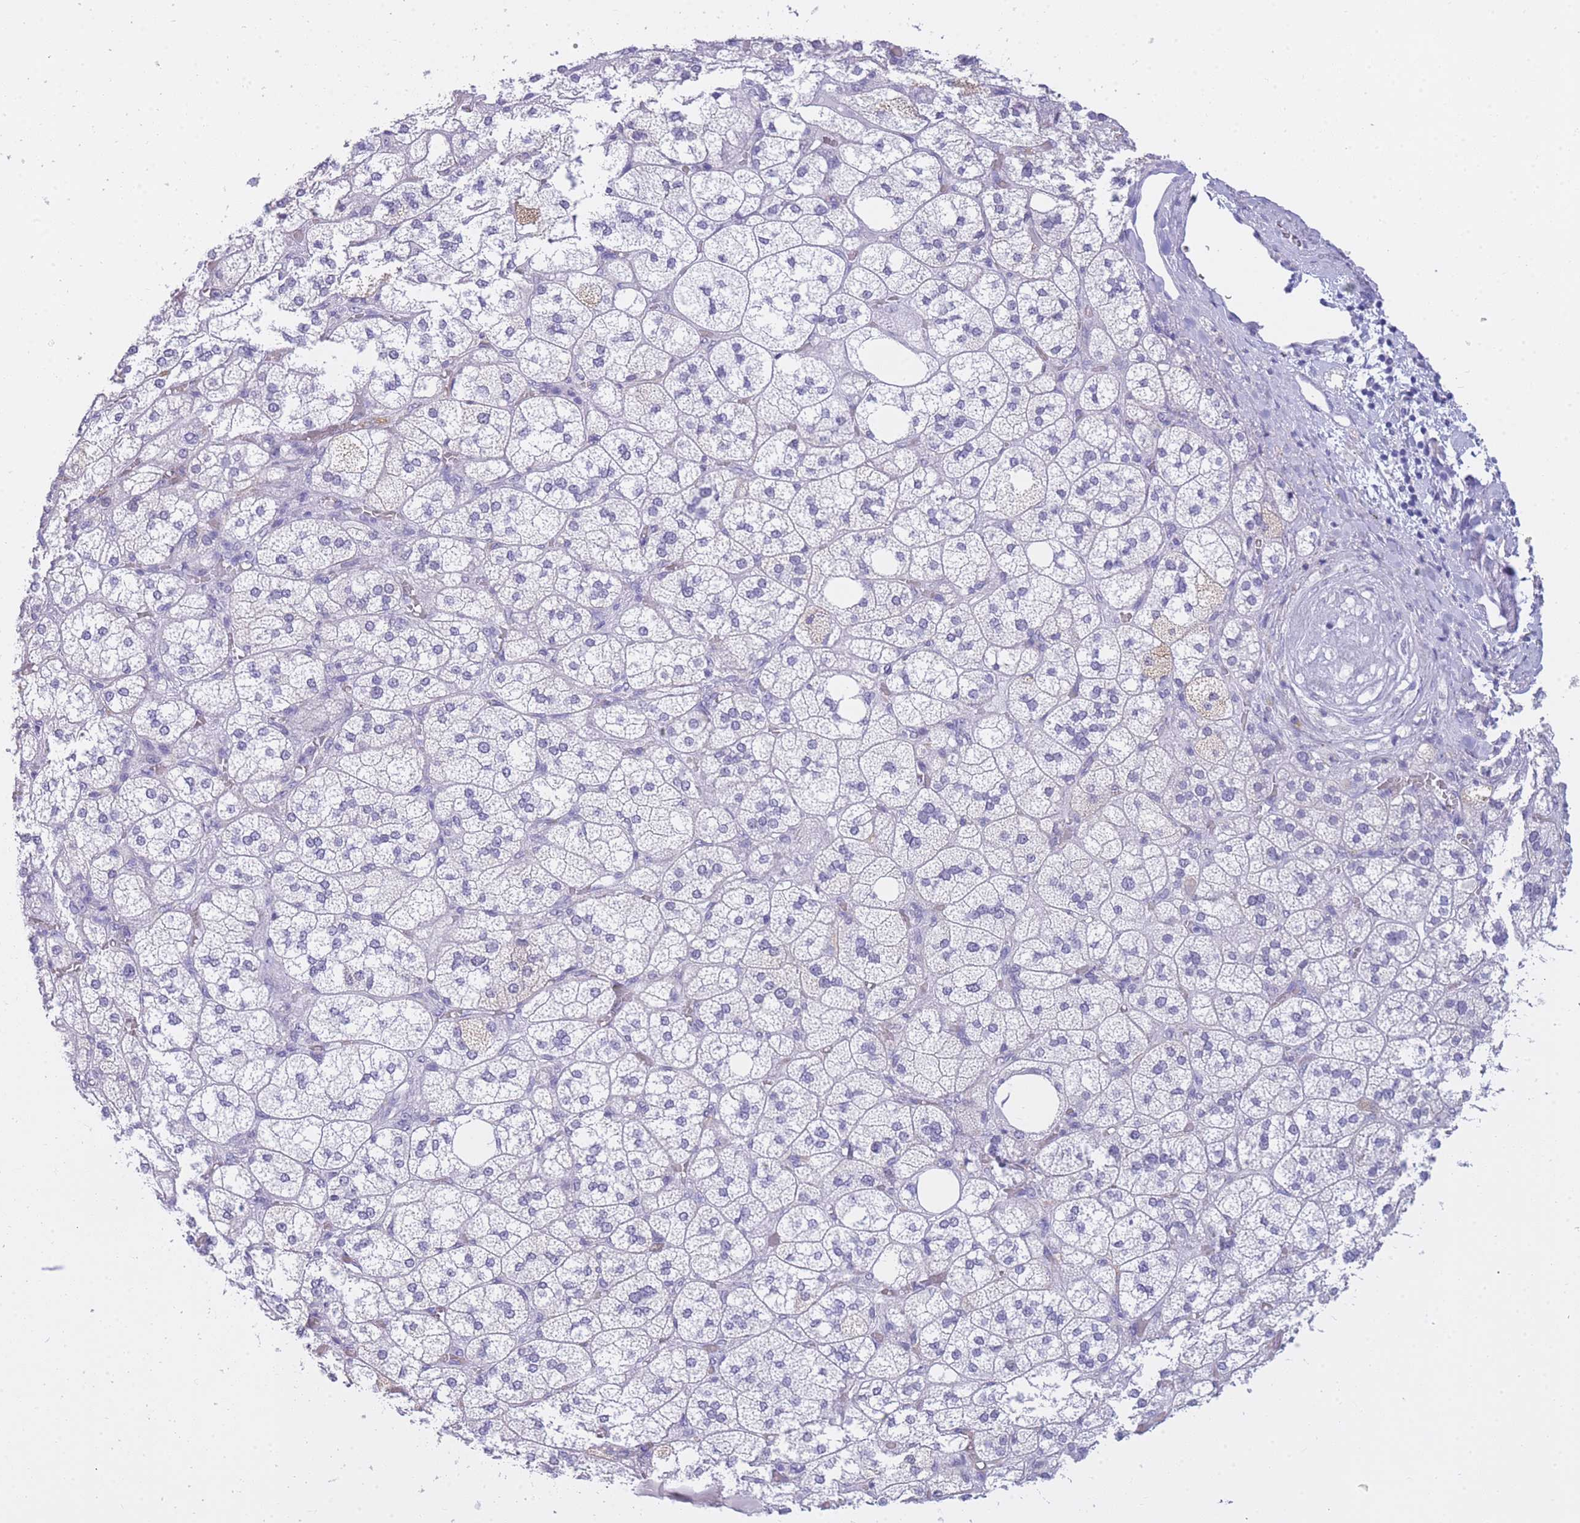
{"staining": {"intensity": "negative", "quantity": "none", "location": "none"}, "tissue": "adrenal gland", "cell_type": "Glandular cells", "image_type": "normal", "snomed": [{"axis": "morphology", "description": "Normal tissue, NOS"}, {"axis": "topography", "description": "Adrenal gland"}], "caption": "This photomicrograph is of normal adrenal gland stained with immunohistochemistry (IHC) to label a protein in brown with the nuclei are counter-stained blue. There is no expression in glandular cells. (Immunohistochemistry, brightfield microscopy, high magnification).", "gene": "FRAT2", "patient": {"sex": "male", "age": 61}}